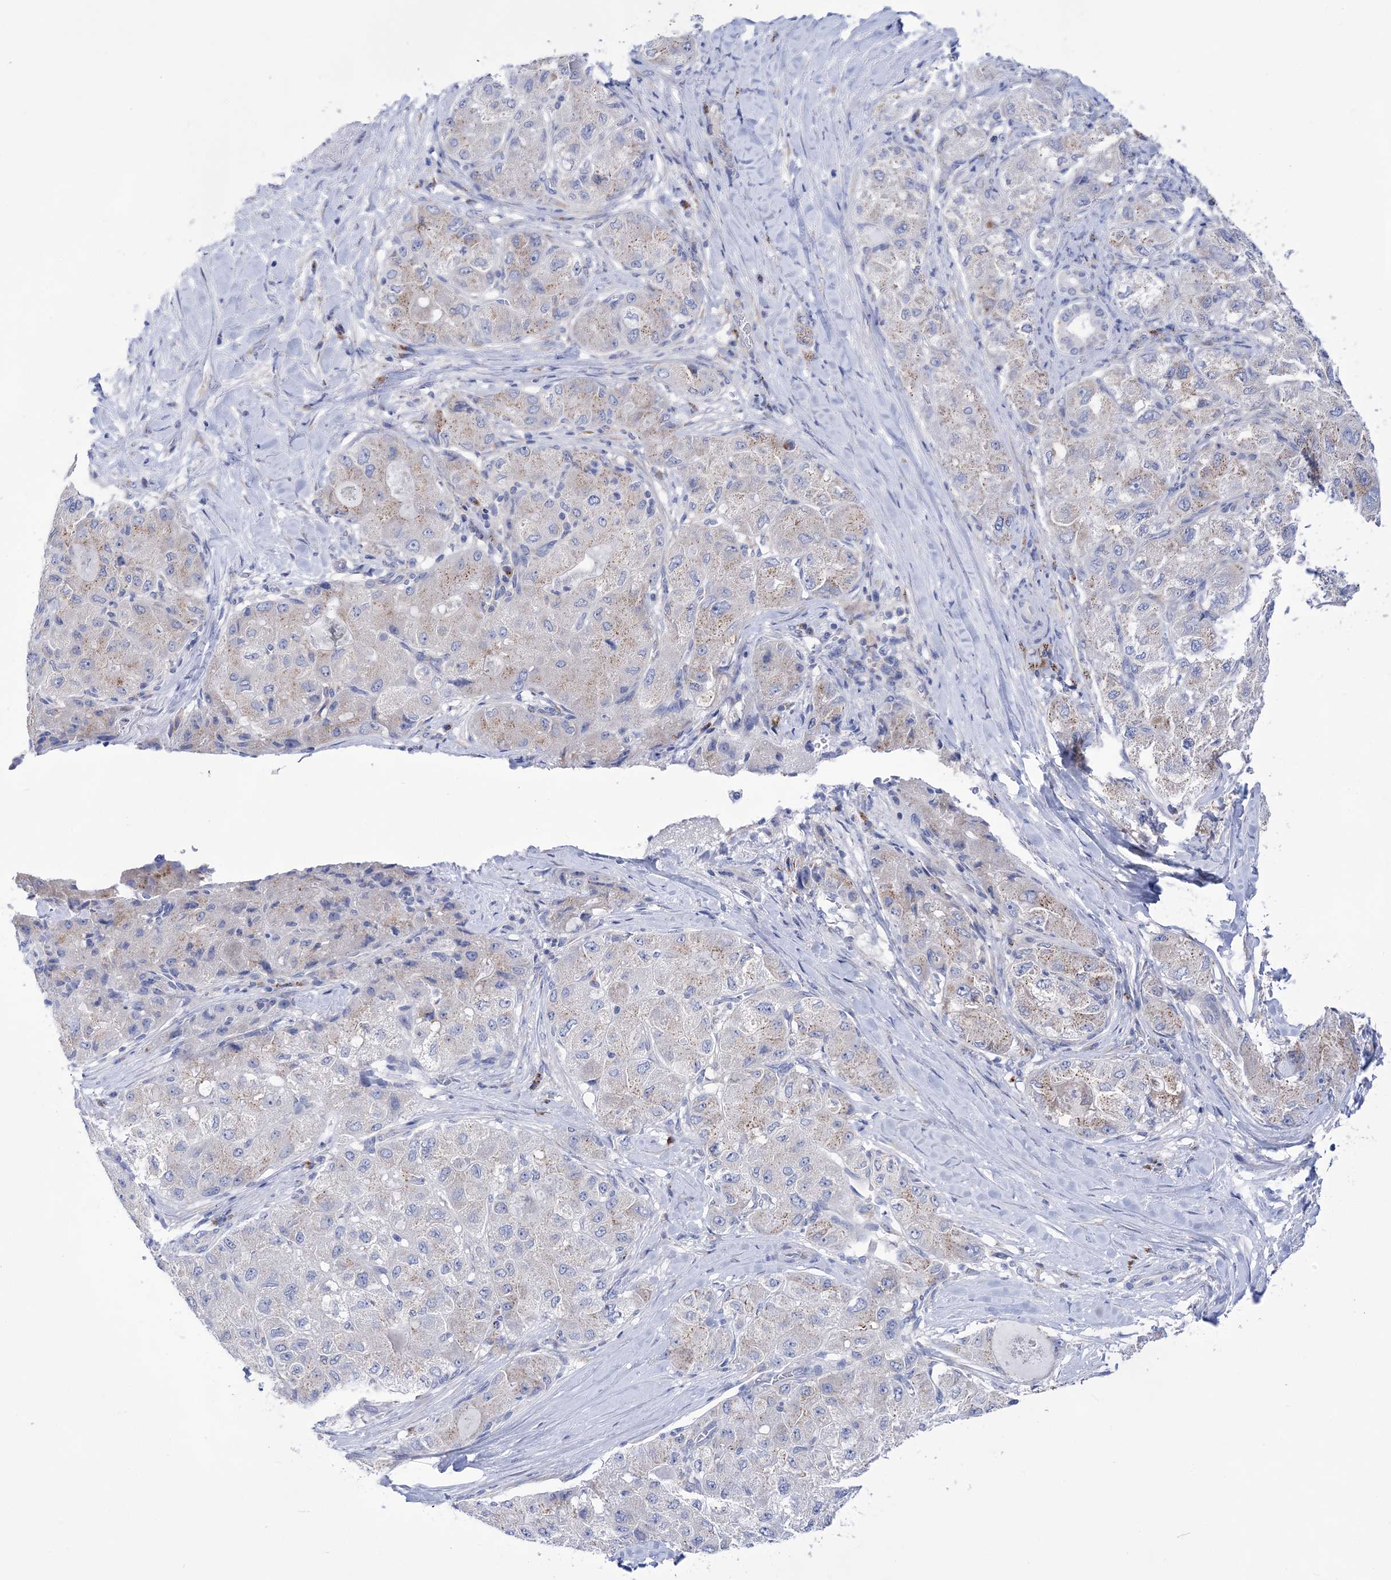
{"staining": {"intensity": "negative", "quantity": "none", "location": "none"}, "tissue": "liver cancer", "cell_type": "Tumor cells", "image_type": "cancer", "snomed": [{"axis": "morphology", "description": "Carcinoma, Hepatocellular, NOS"}, {"axis": "topography", "description": "Liver"}], "caption": "There is no significant positivity in tumor cells of liver cancer.", "gene": "COPB2", "patient": {"sex": "male", "age": 80}}